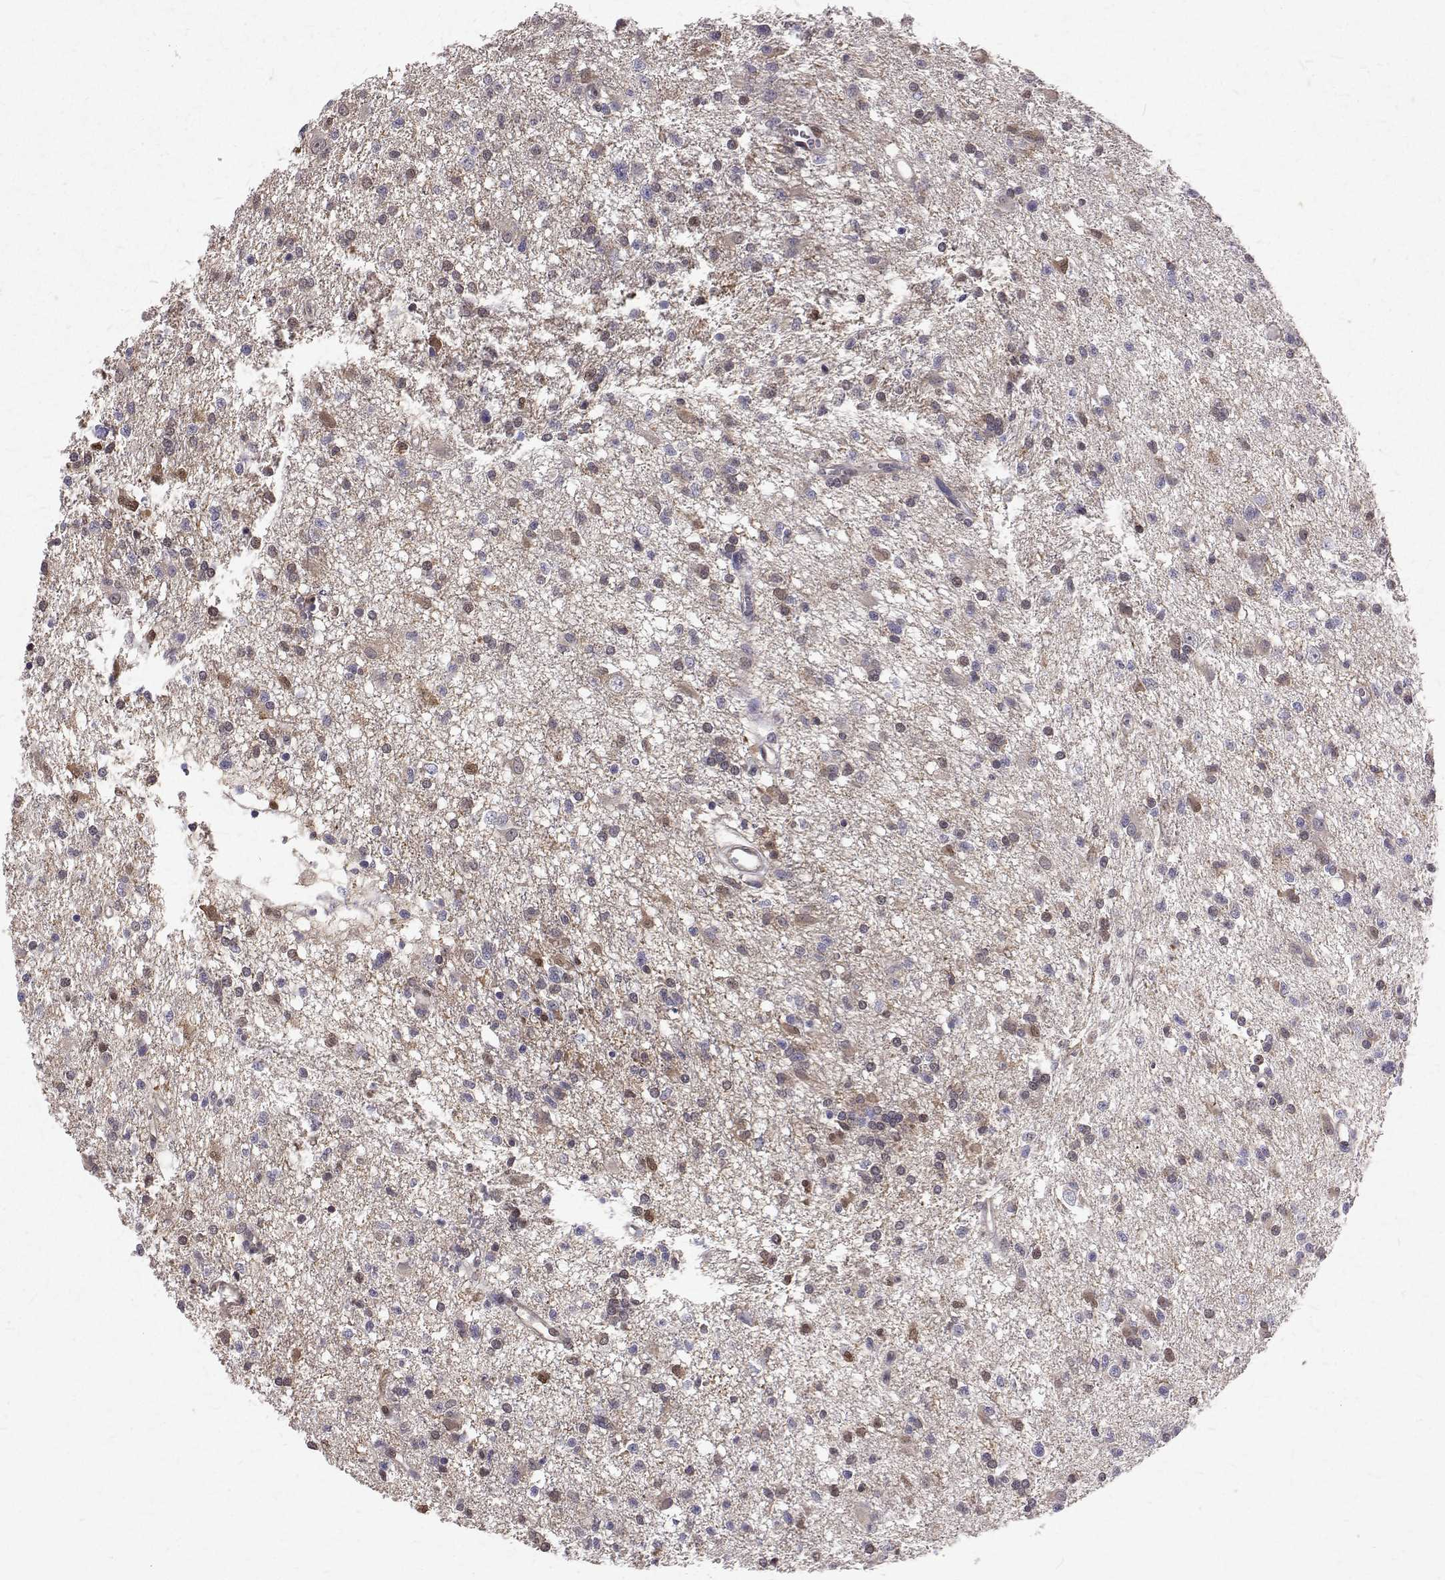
{"staining": {"intensity": "moderate", "quantity": "<25%", "location": "nuclear"}, "tissue": "glioma", "cell_type": "Tumor cells", "image_type": "cancer", "snomed": [{"axis": "morphology", "description": "Glioma, malignant, Low grade"}, {"axis": "topography", "description": "Brain"}], "caption": "About <25% of tumor cells in malignant glioma (low-grade) reveal moderate nuclear protein expression as visualized by brown immunohistochemical staining.", "gene": "CCDC89", "patient": {"sex": "male", "age": 64}}